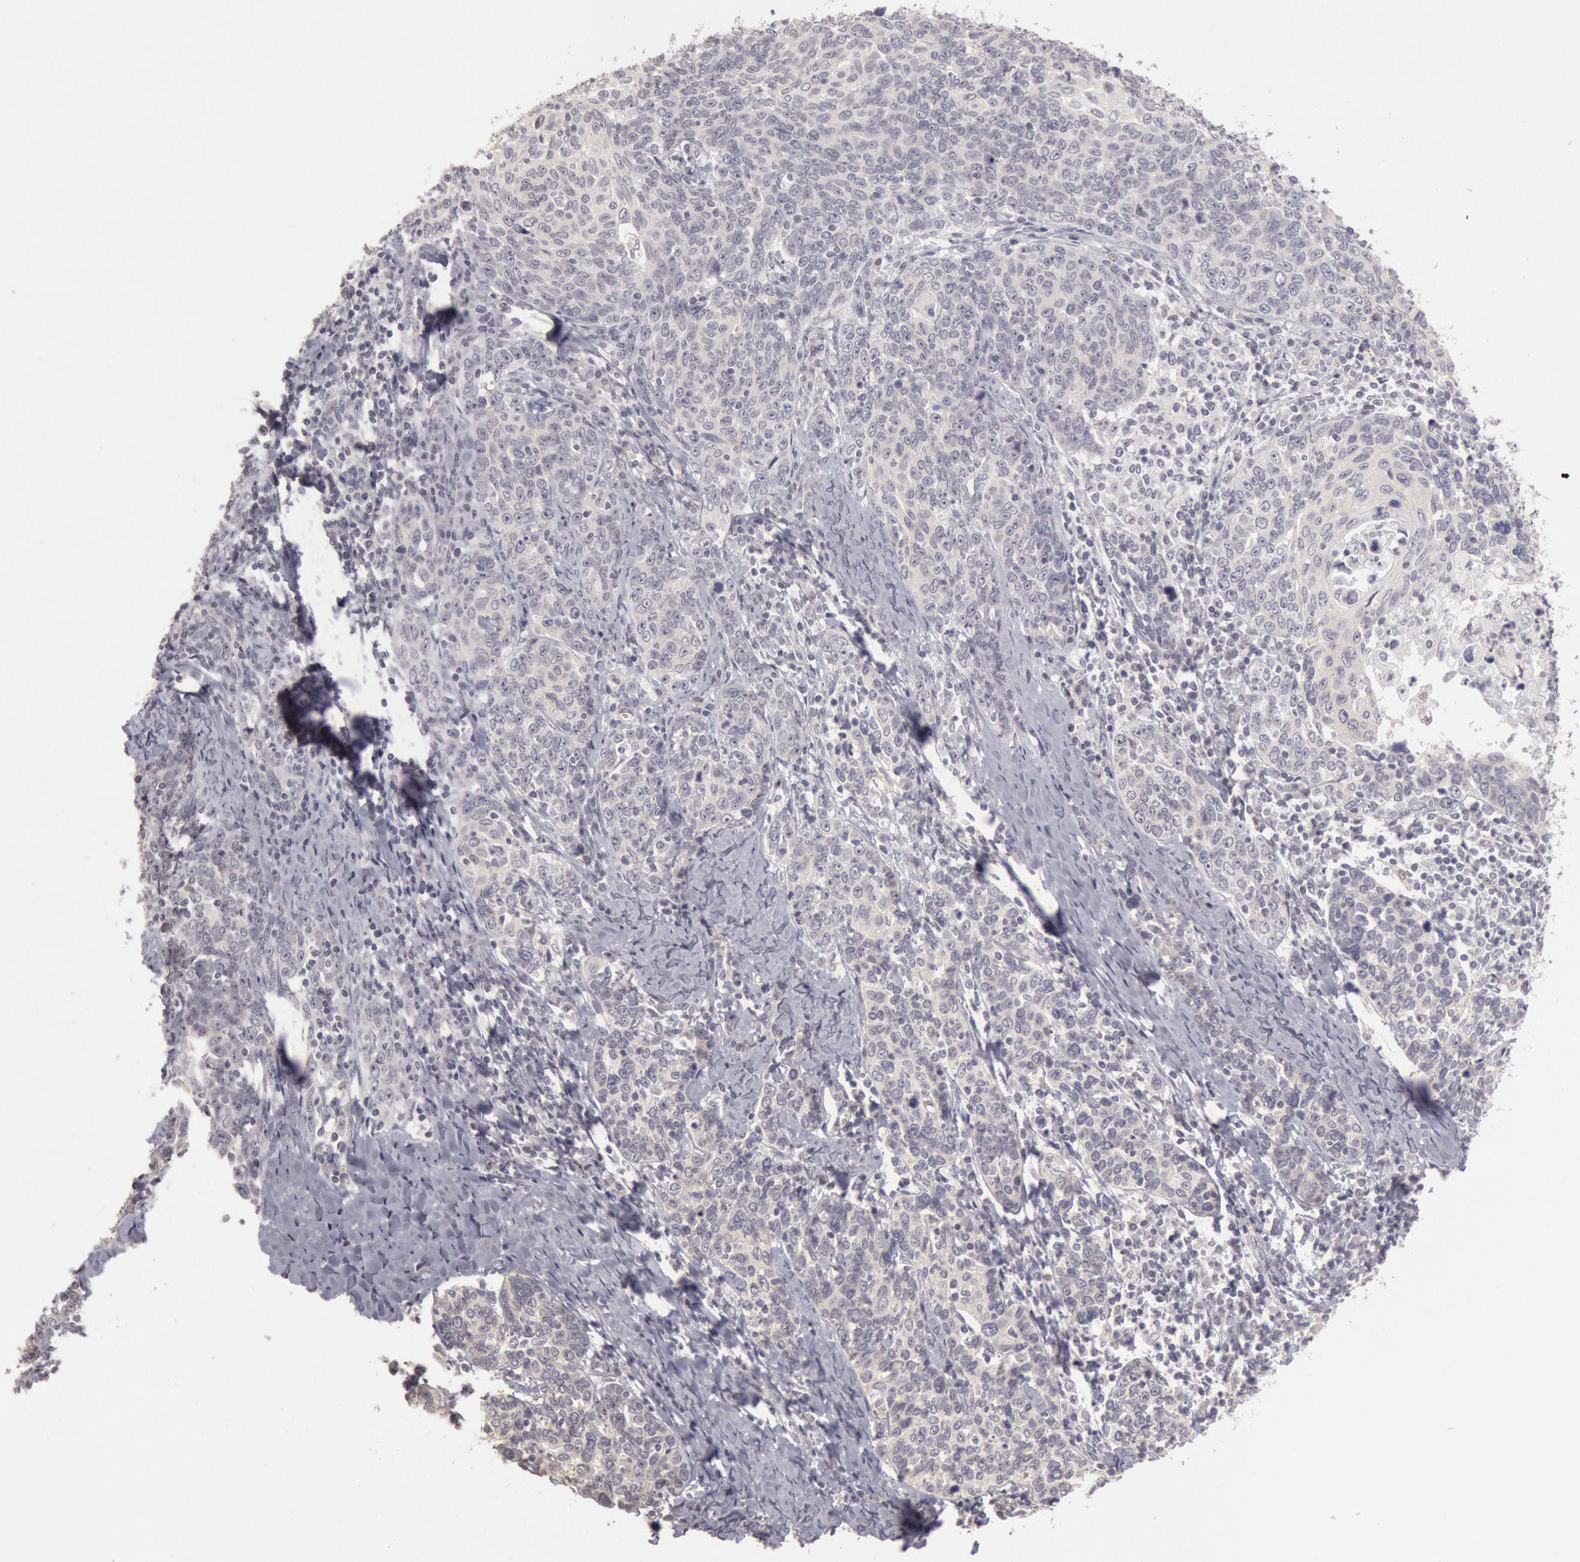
{"staining": {"intensity": "negative", "quantity": "none", "location": "none"}, "tissue": "cervical cancer", "cell_type": "Tumor cells", "image_type": "cancer", "snomed": [{"axis": "morphology", "description": "Squamous cell carcinoma, NOS"}, {"axis": "topography", "description": "Cervix"}], "caption": "An immunohistochemistry image of cervical cancer (squamous cell carcinoma) is shown. There is no staining in tumor cells of cervical cancer (squamous cell carcinoma).", "gene": "RIMBP3C", "patient": {"sex": "female", "age": 41}}